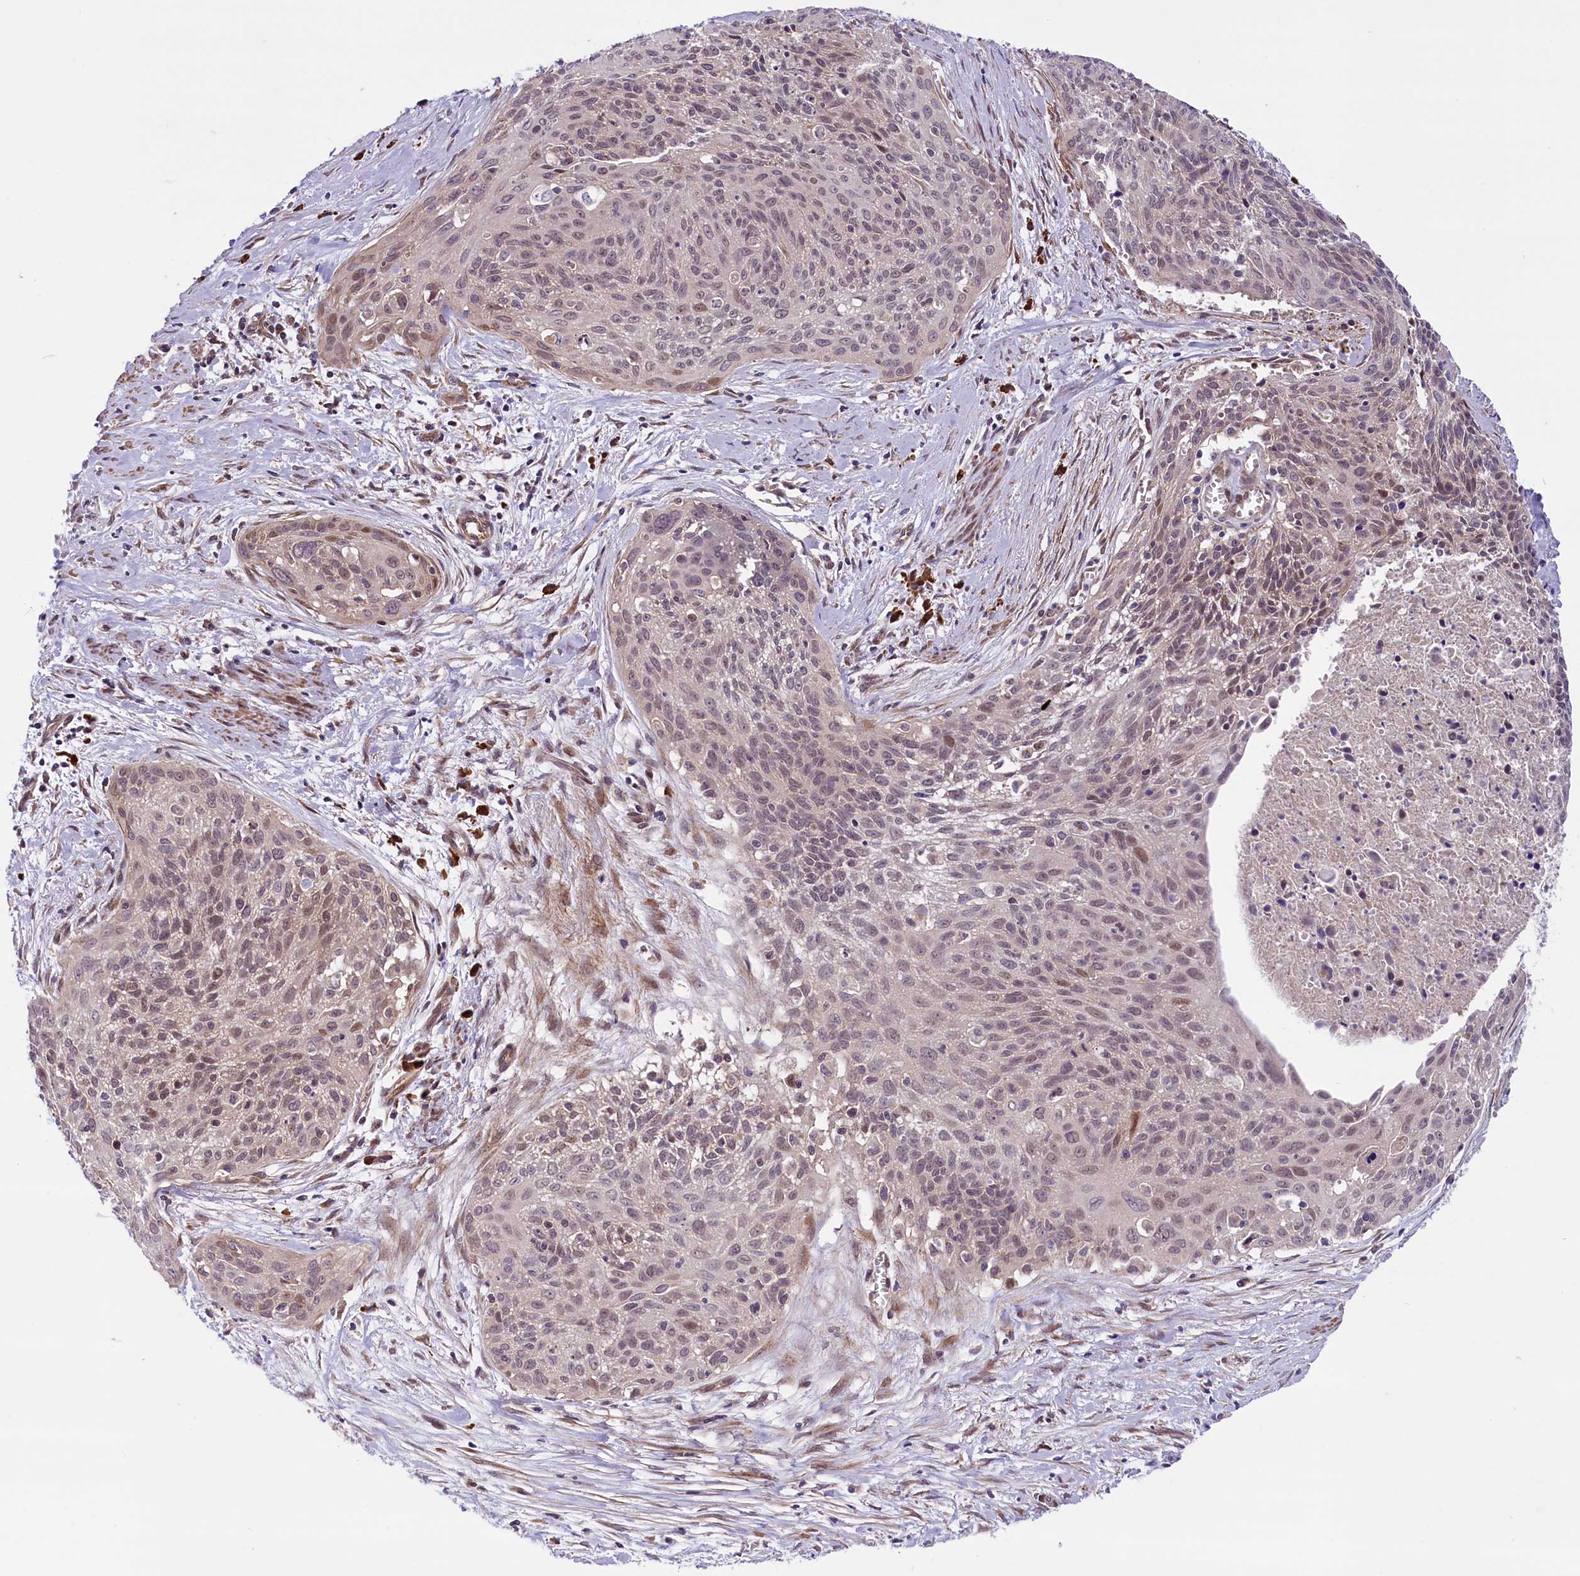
{"staining": {"intensity": "weak", "quantity": ">75%", "location": "nuclear"}, "tissue": "cervical cancer", "cell_type": "Tumor cells", "image_type": "cancer", "snomed": [{"axis": "morphology", "description": "Squamous cell carcinoma, NOS"}, {"axis": "topography", "description": "Cervix"}], "caption": "Squamous cell carcinoma (cervical) stained with DAB (3,3'-diaminobenzidine) immunohistochemistry (IHC) reveals low levels of weak nuclear expression in approximately >75% of tumor cells.", "gene": "HDAC5", "patient": {"sex": "female", "age": 55}}